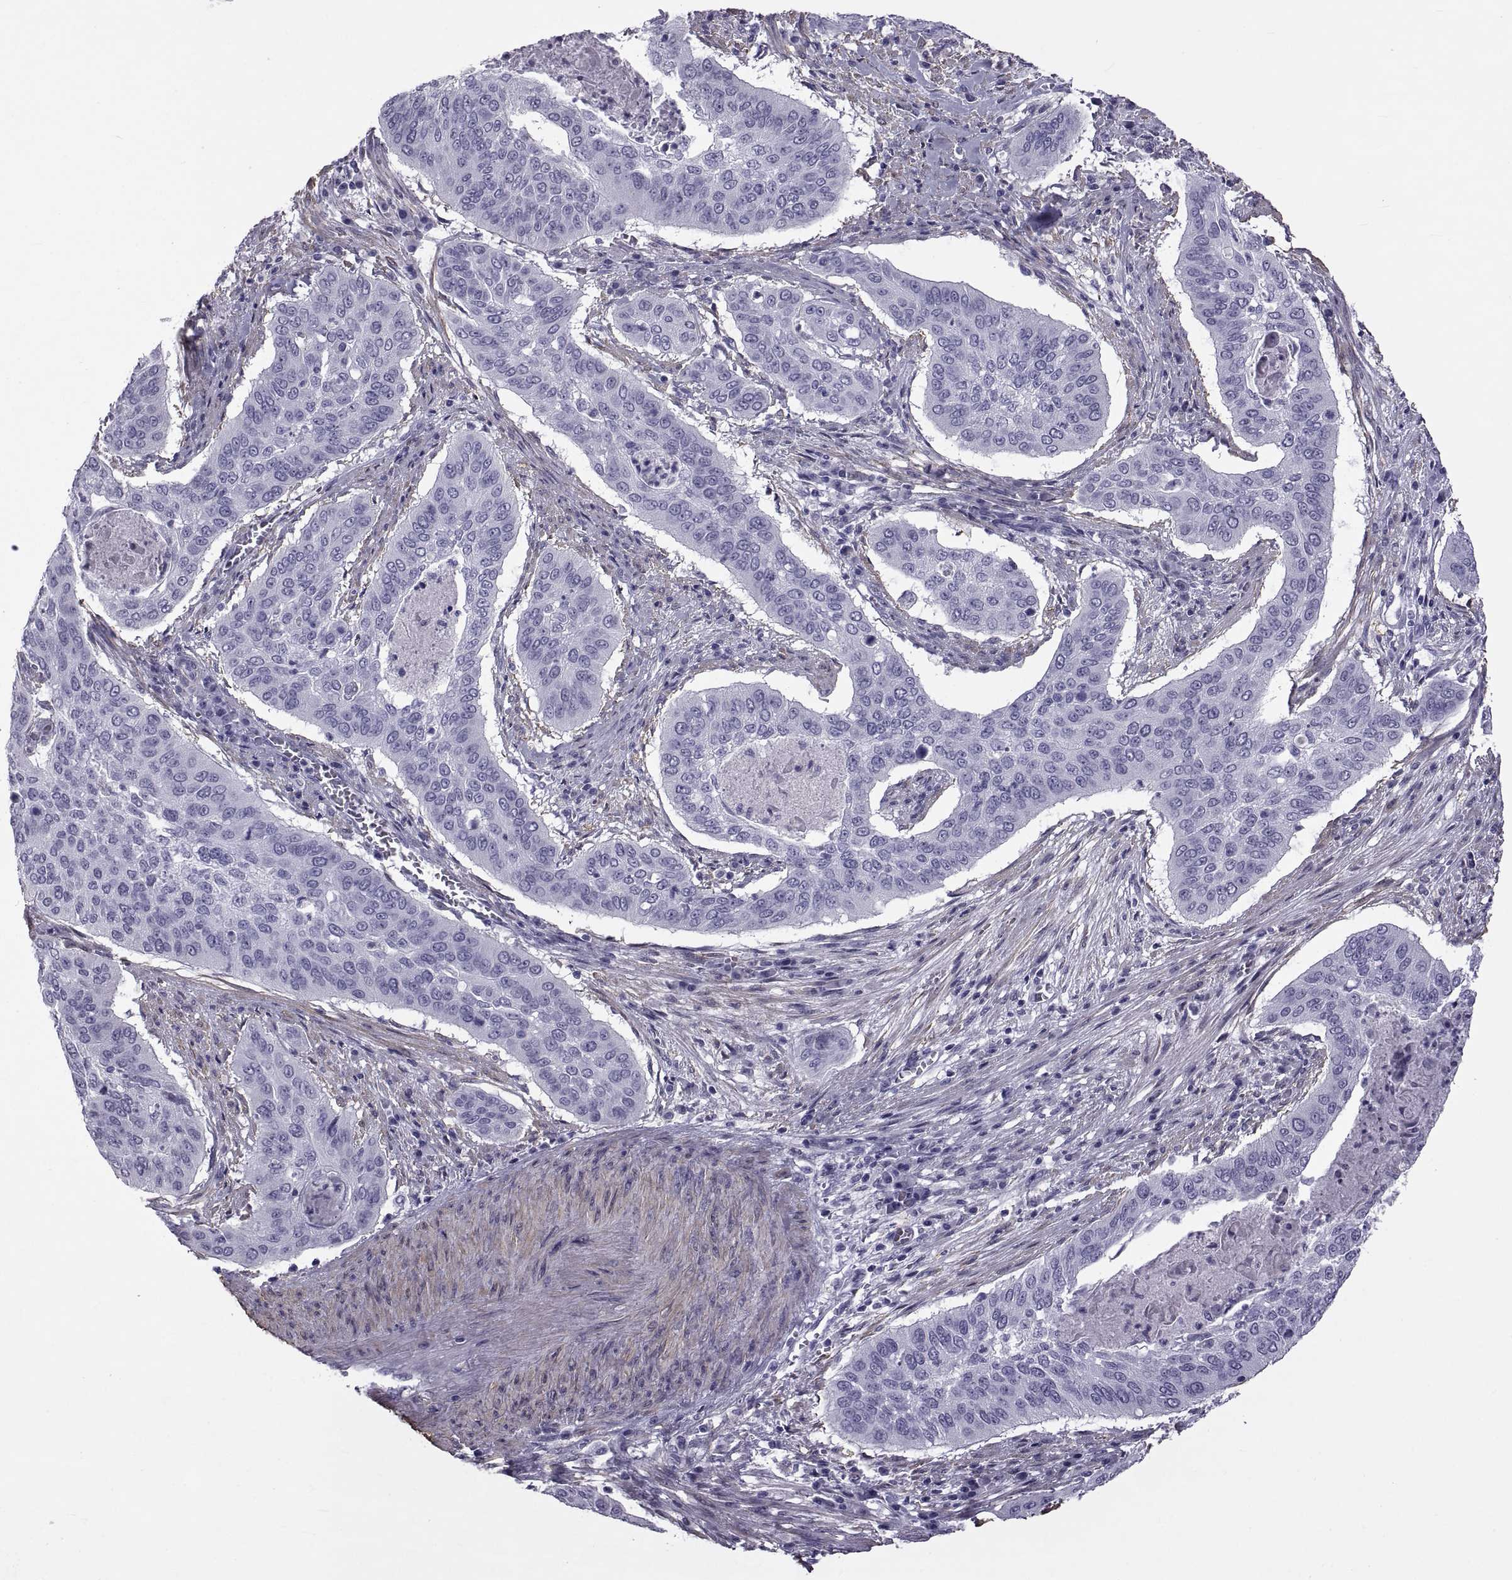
{"staining": {"intensity": "negative", "quantity": "none", "location": "none"}, "tissue": "cervical cancer", "cell_type": "Tumor cells", "image_type": "cancer", "snomed": [{"axis": "morphology", "description": "Squamous cell carcinoma, NOS"}, {"axis": "topography", "description": "Cervix"}], "caption": "Immunohistochemistry micrograph of human squamous cell carcinoma (cervical) stained for a protein (brown), which exhibits no expression in tumor cells.", "gene": "MAGEB1", "patient": {"sex": "female", "age": 39}}